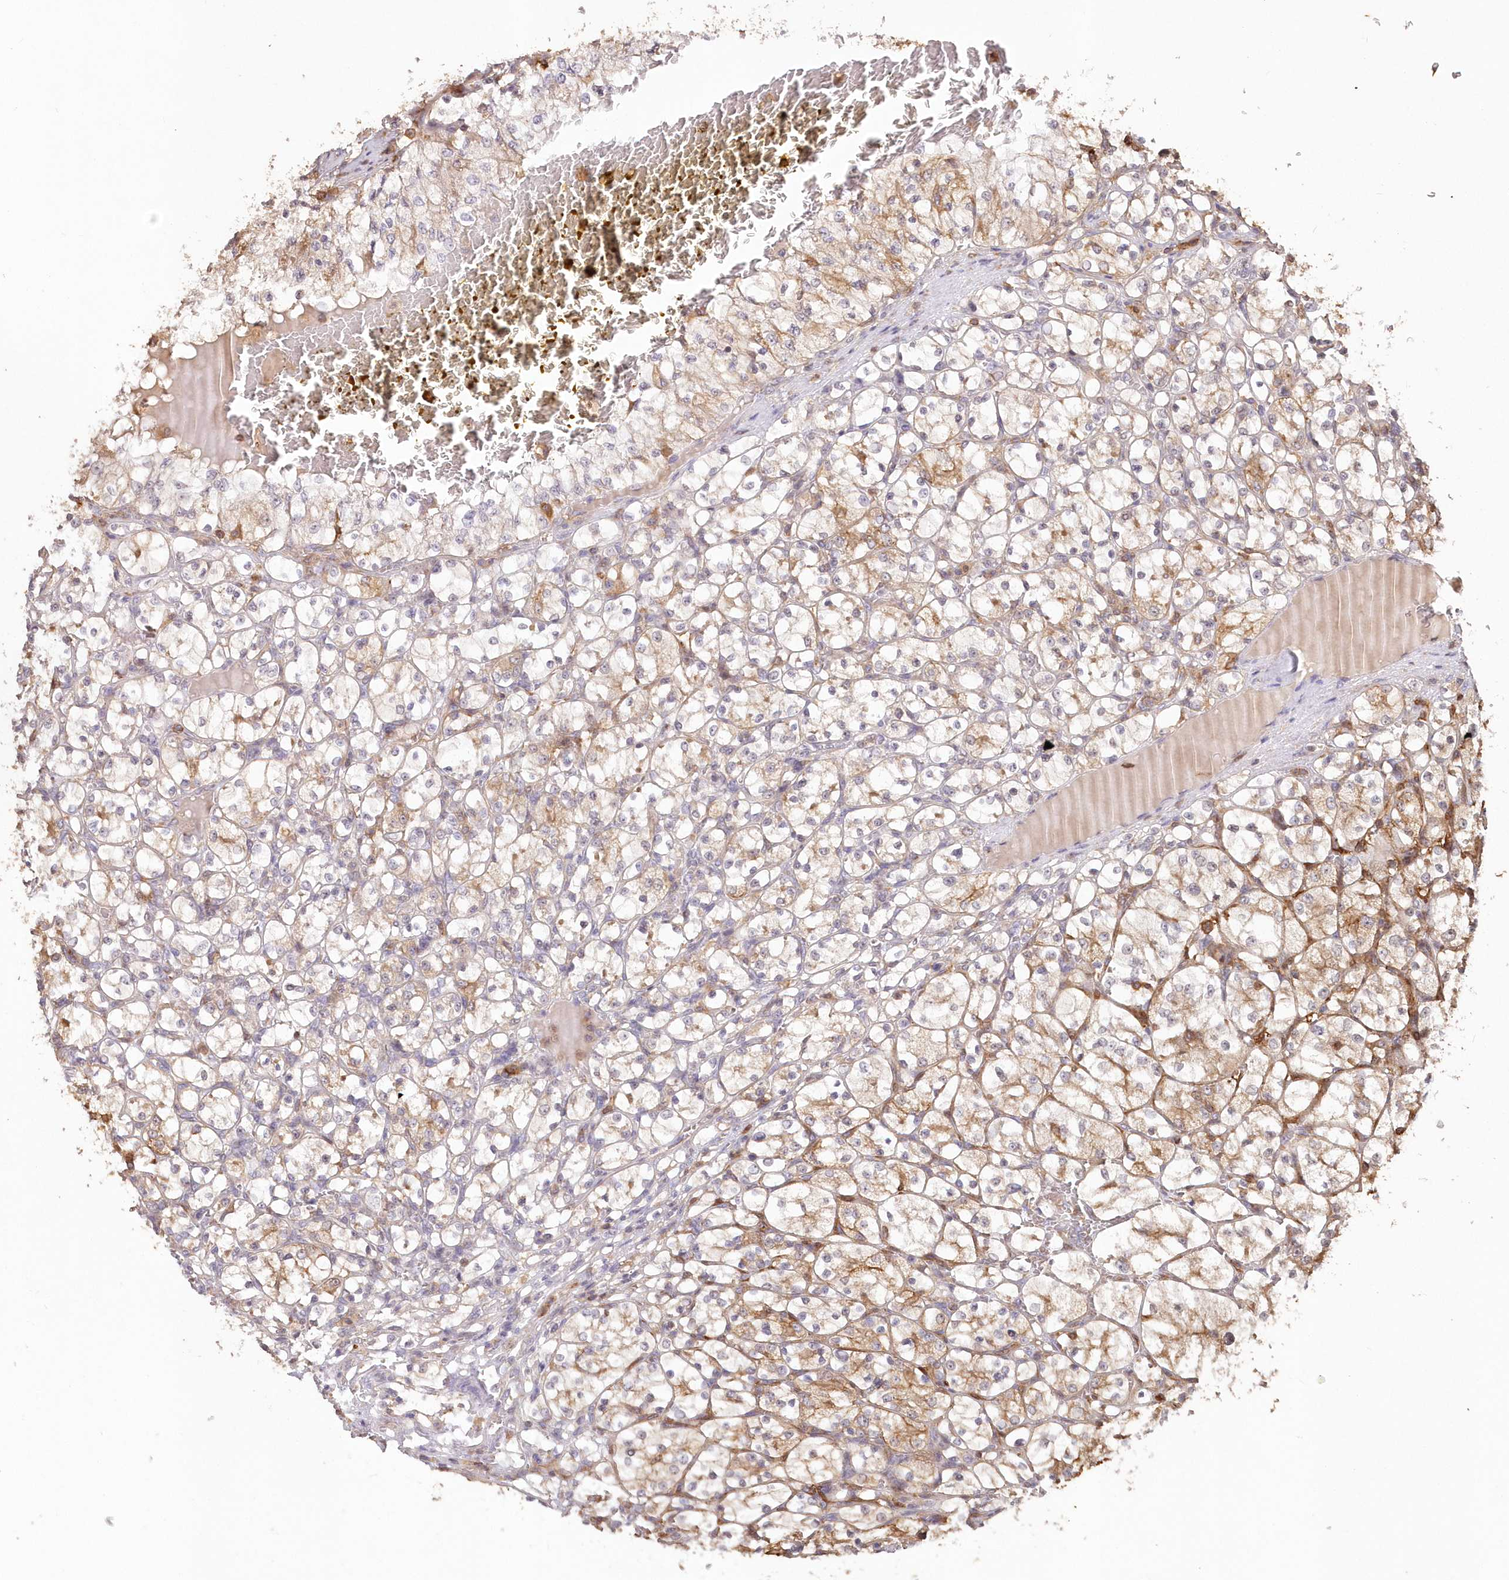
{"staining": {"intensity": "moderate", "quantity": "25%-75%", "location": "cytoplasmic/membranous"}, "tissue": "renal cancer", "cell_type": "Tumor cells", "image_type": "cancer", "snomed": [{"axis": "morphology", "description": "Adenocarcinoma, NOS"}, {"axis": "topography", "description": "Kidney"}], "caption": "Immunohistochemical staining of human renal adenocarcinoma displays moderate cytoplasmic/membranous protein positivity in approximately 25%-75% of tumor cells. Immunohistochemistry stains the protein of interest in brown and the nuclei are stained blue.", "gene": "SNED1", "patient": {"sex": "female", "age": 69}}